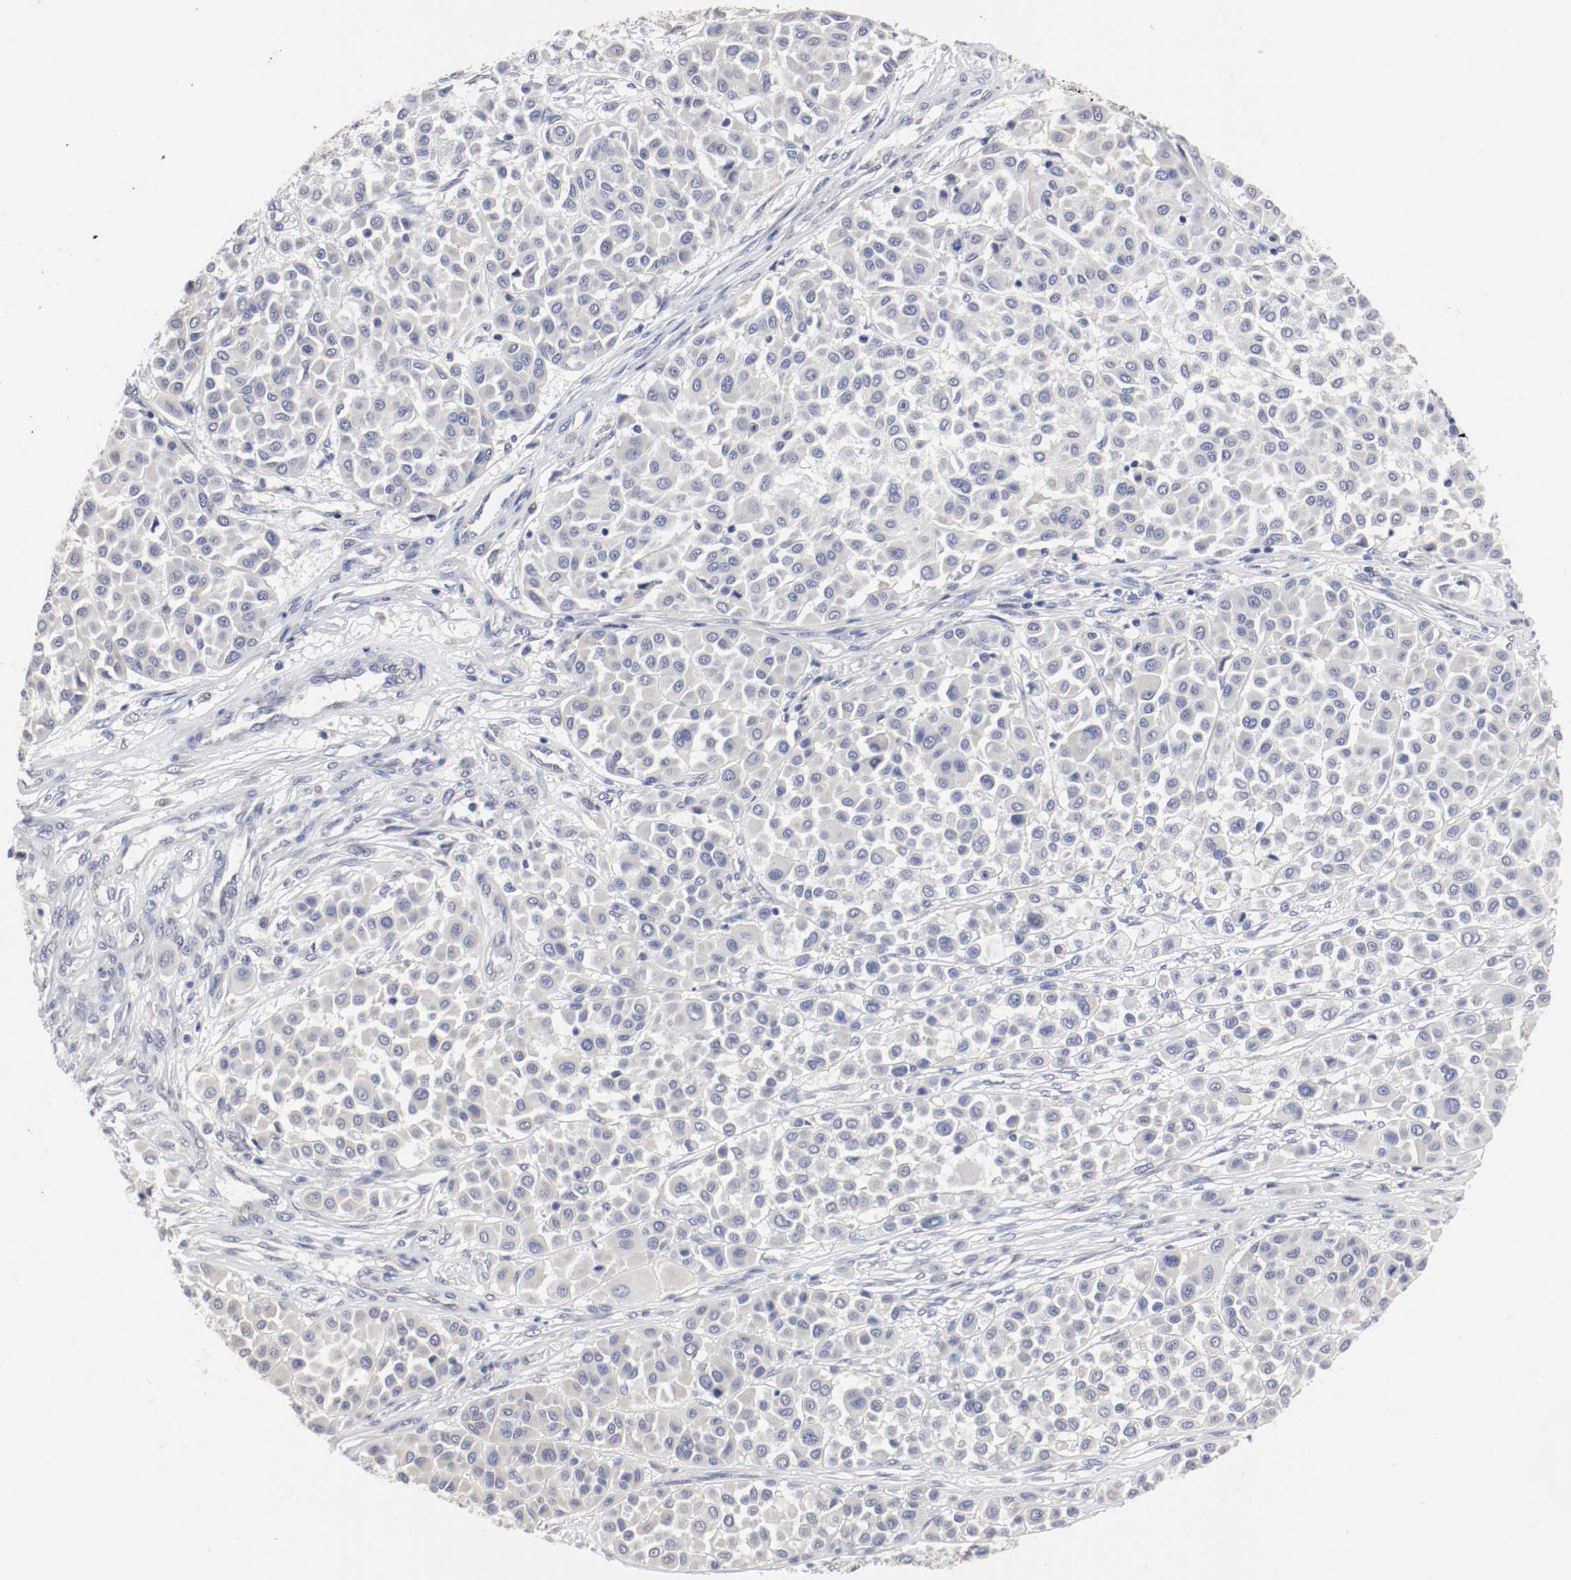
{"staining": {"intensity": "negative", "quantity": "none", "location": "none"}, "tissue": "melanoma", "cell_type": "Tumor cells", "image_type": "cancer", "snomed": [{"axis": "morphology", "description": "Malignant melanoma, Metastatic site"}, {"axis": "topography", "description": "Soft tissue"}], "caption": "IHC of melanoma reveals no staining in tumor cells. (Stains: DAB (3,3'-diaminobenzidine) IHC with hematoxylin counter stain, Microscopy: brightfield microscopy at high magnification).", "gene": "CEBPE", "patient": {"sex": "male", "age": 41}}